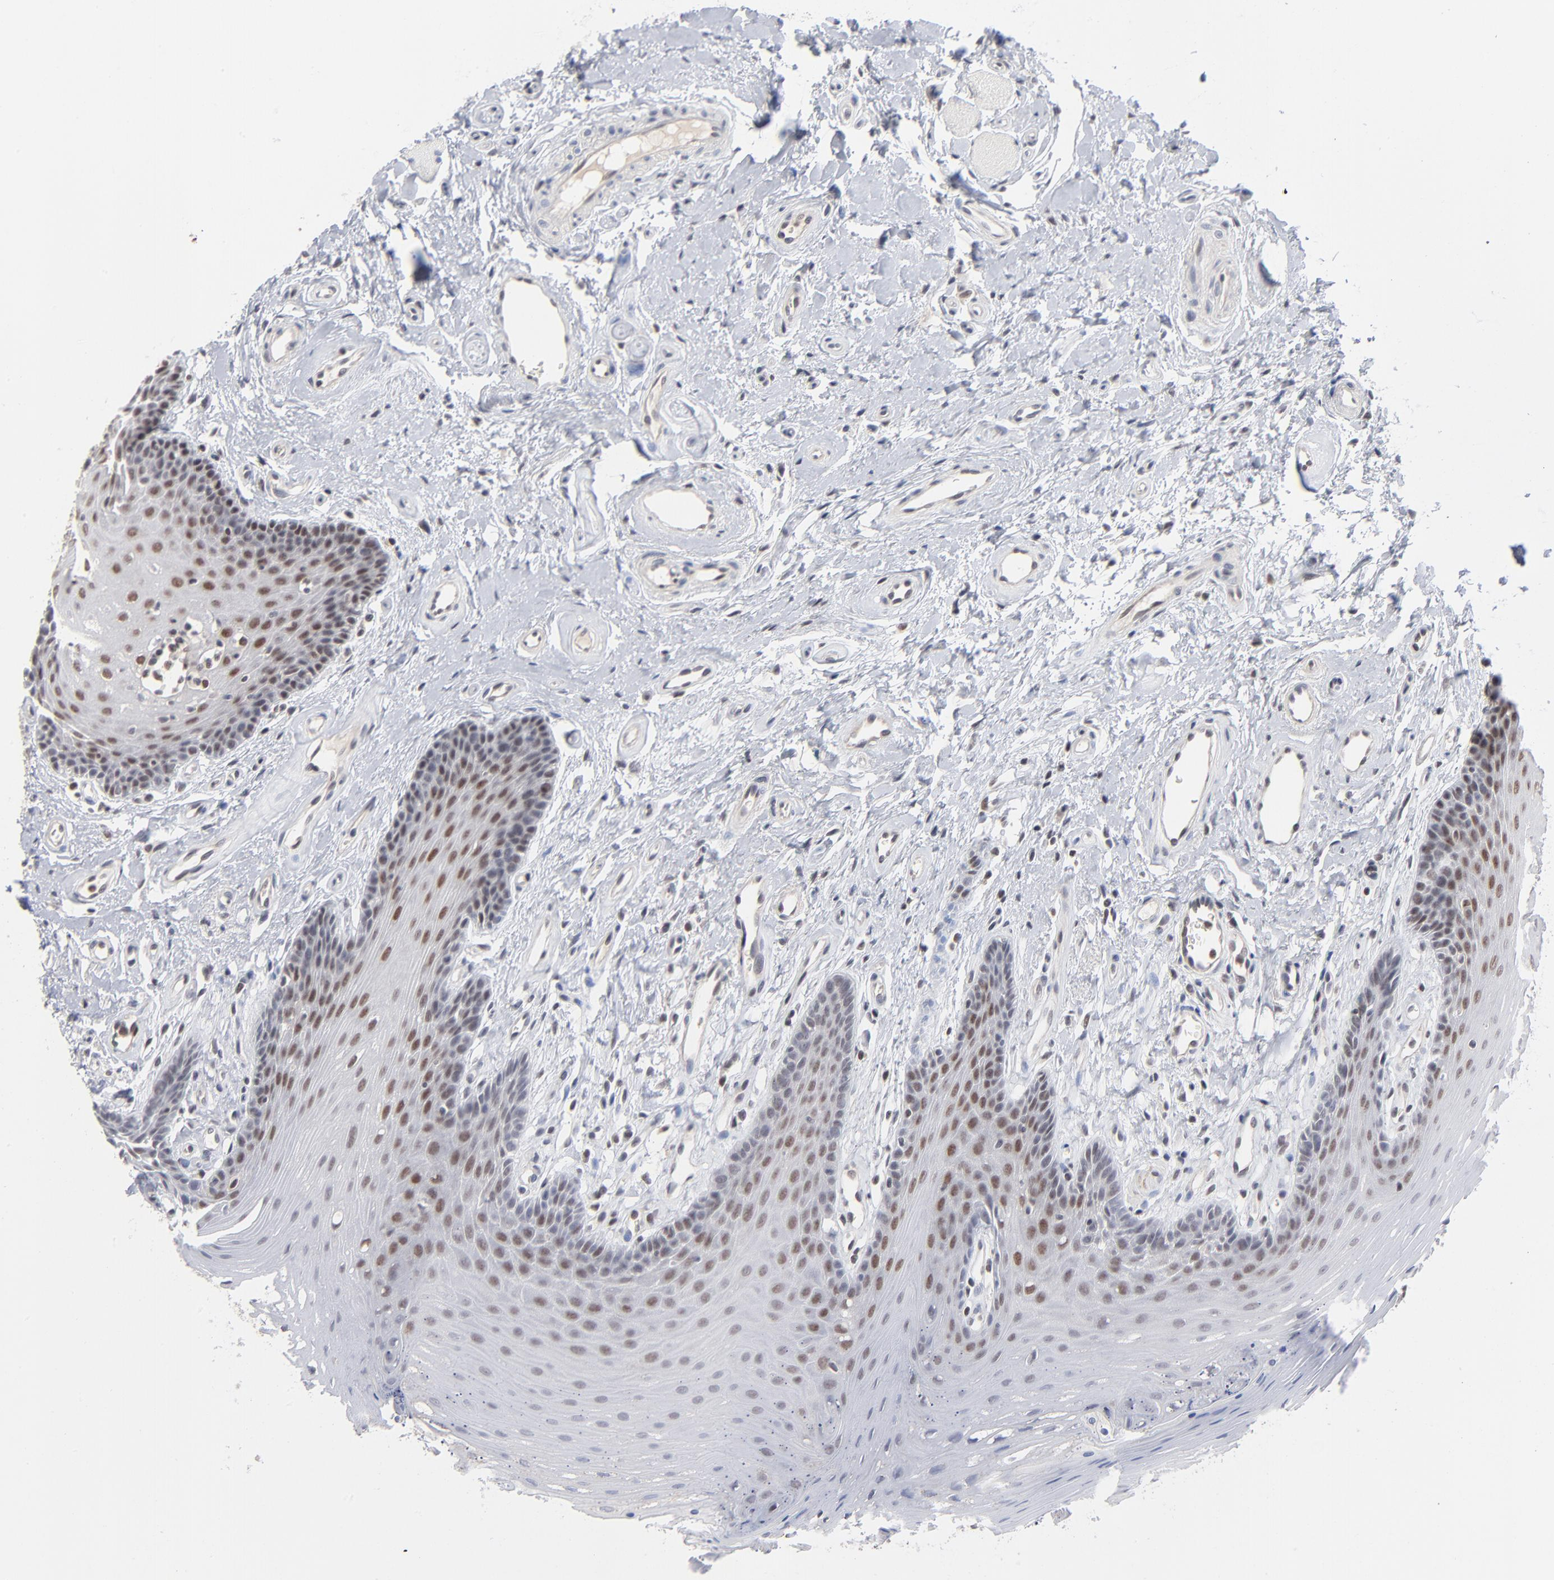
{"staining": {"intensity": "moderate", "quantity": "25%-75%", "location": "nuclear"}, "tissue": "oral mucosa", "cell_type": "Squamous epithelial cells", "image_type": "normal", "snomed": [{"axis": "morphology", "description": "Normal tissue, NOS"}, {"axis": "topography", "description": "Oral tissue"}], "caption": "Immunohistochemistry of benign oral mucosa exhibits medium levels of moderate nuclear positivity in approximately 25%-75% of squamous epithelial cells.", "gene": "MAX", "patient": {"sex": "male", "age": 62}}